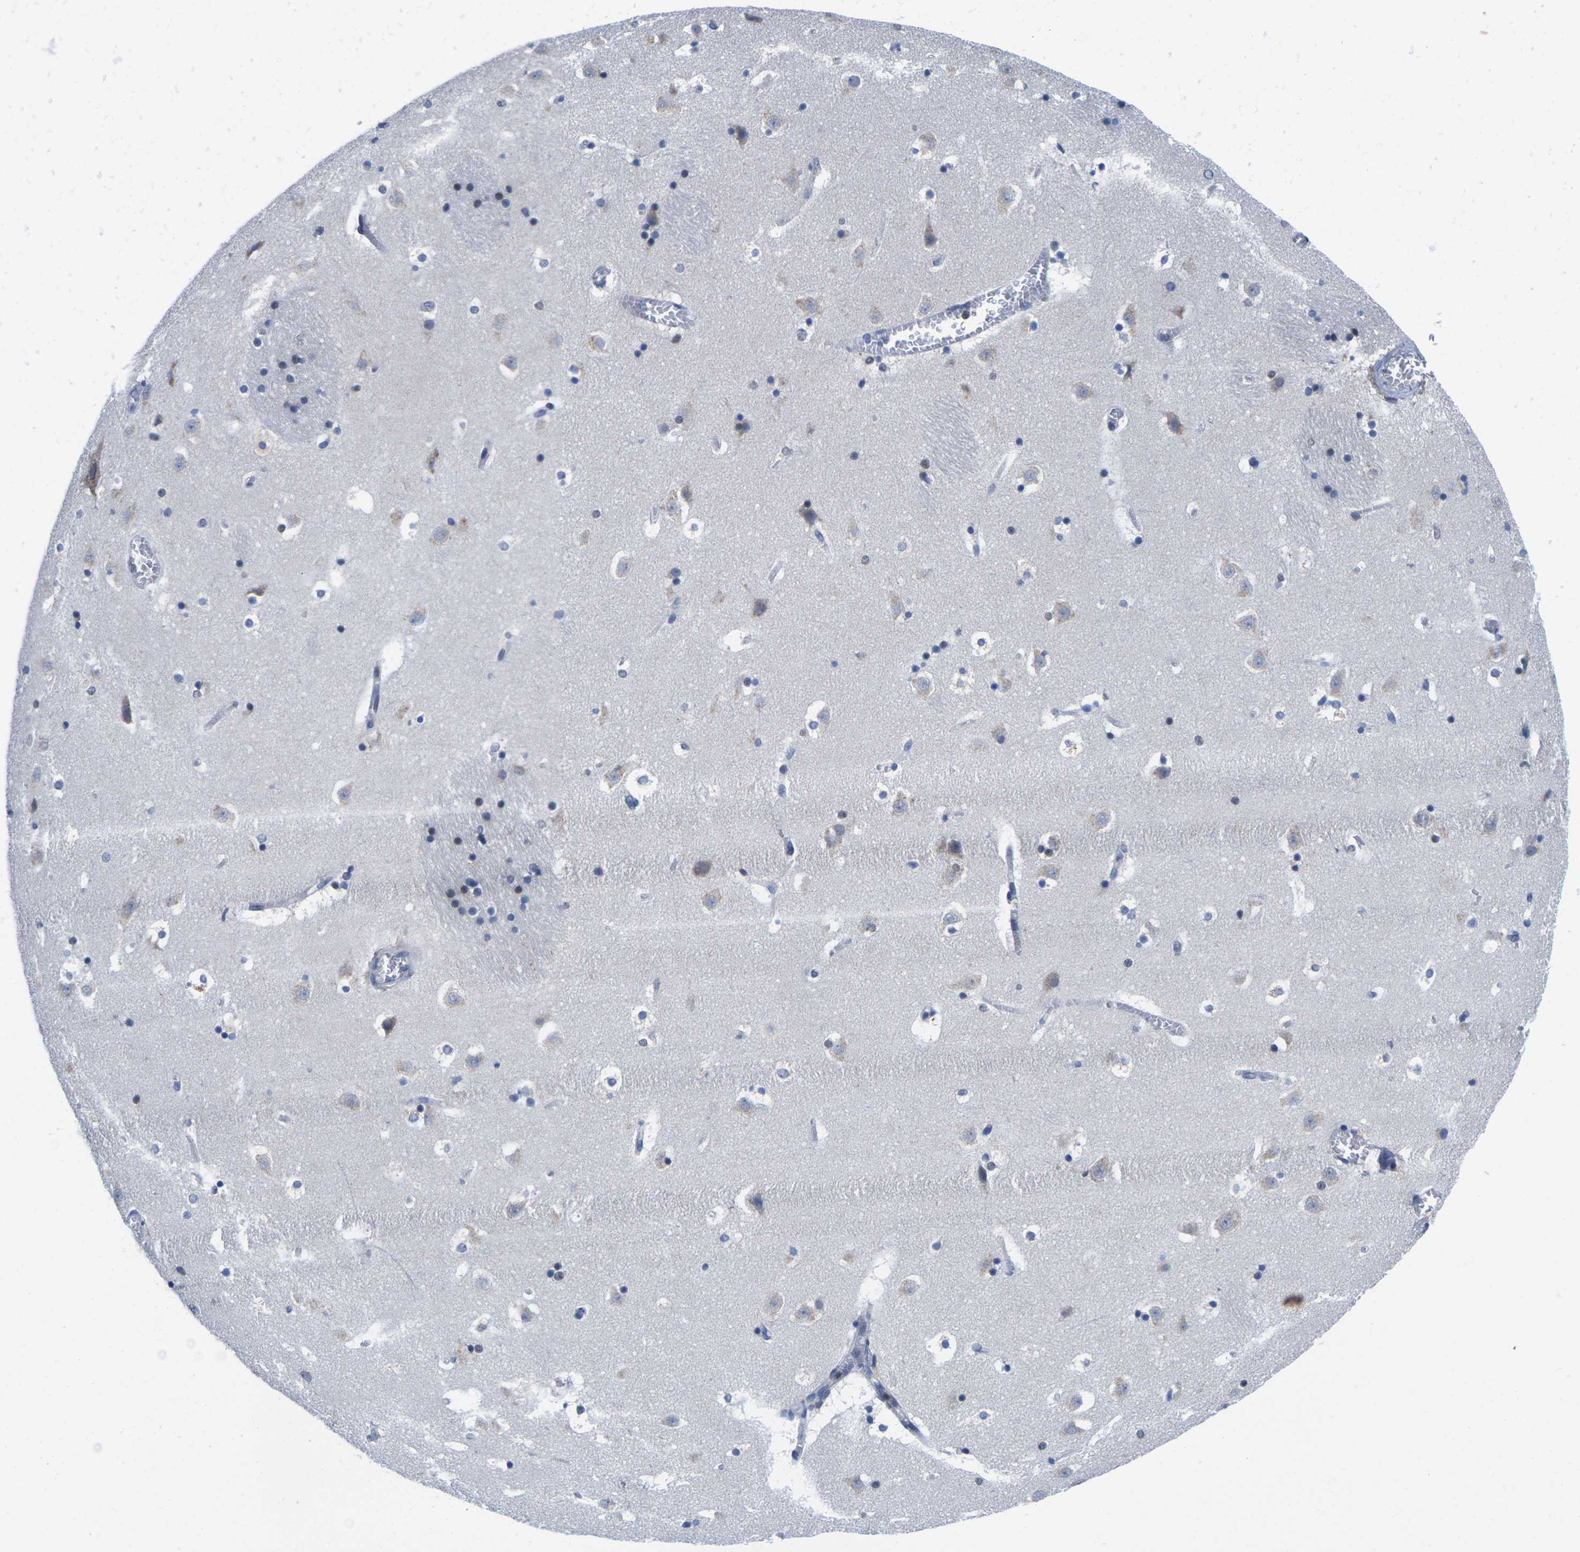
{"staining": {"intensity": "negative", "quantity": "none", "location": "none"}, "tissue": "caudate", "cell_type": "Glial cells", "image_type": "normal", "snomed": [{"axis": "morphology", "description": "Normal tissue, NOS"}, {"axis": "topography", "description": "Lateral ventricle wall"}], "caption": "The immunohistochemistry (IHC) image has no significant expression in glial cells of caudate. (Brightfield microscopy of DAB immunohistochemistry (IHC) at high magnification).", "gene": "IKZF1", "patient": {"sex": "male", "age": 45}}